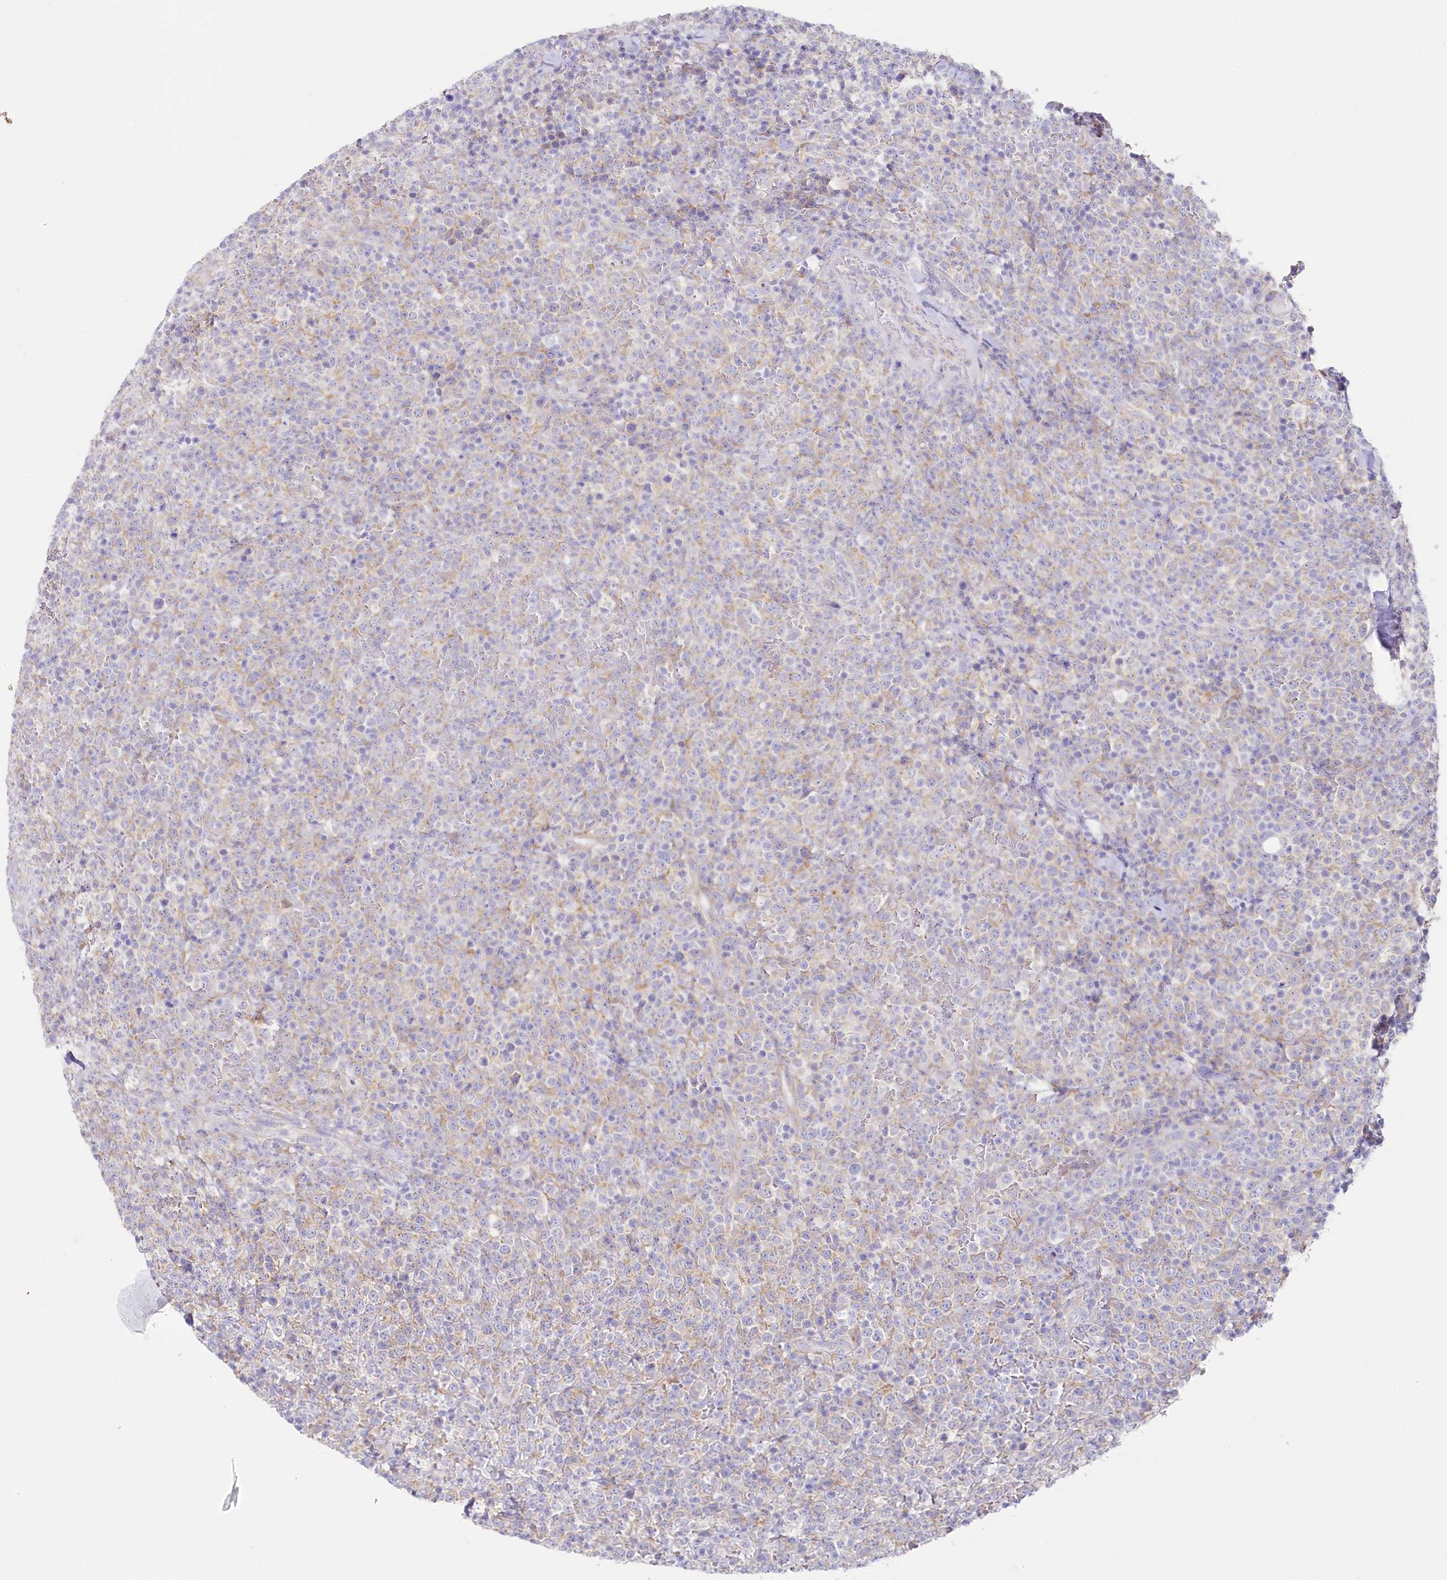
{"staining": {"intensity": "moderate", "quantity": "25%-75%", "location": "cytoplasmic/membranous"}, "tissue": "lymphoma", "cell_type": "Tumor cells", "image_type": "cancer", "snomed": [{"axis": "morphology", "description": "Malignant lymphoma, non-Hodgkin's type, High grade"}, {"axis": "topography", "description": "Colon"}], "caption": "This micrograph shows immunohistochemistry staining of human lymphoma, with medium moderate cytoplasmic/membranous positivity in approximately 25%-75% of tumor cells.", "gene": "CSN3", "patient": {"sex": "female", "age": 53}}